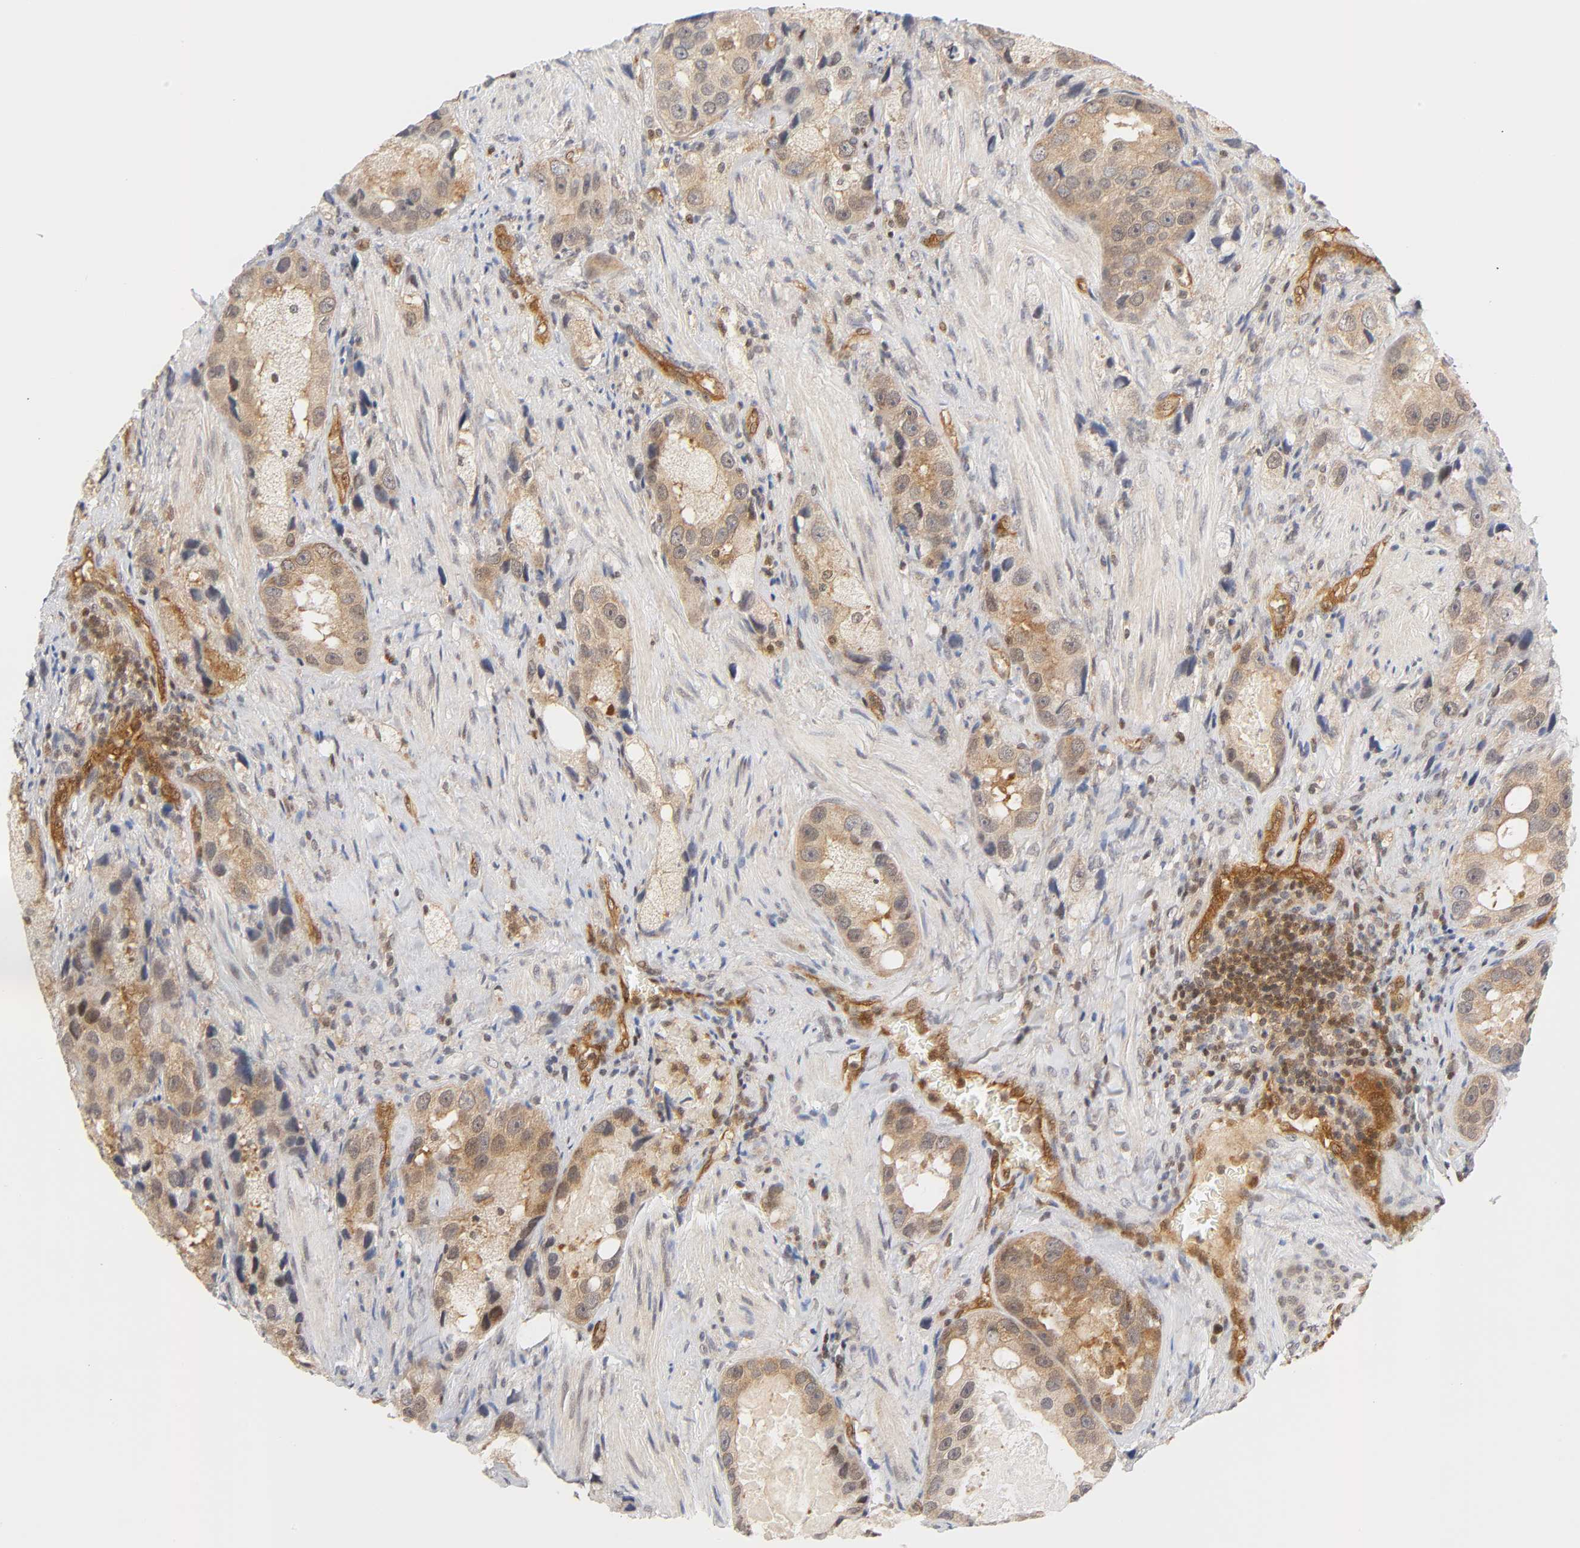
{"staining": {"intensity": "weak", "quantity": ">75%", "location": "cytoplasmic/membranous,nuclear"}, "tissue": "prostate cancer", "cell_type": "Tumor cells", "image_type": "cancer", "snomed": [{"axis": "morphology", "description": "Adenocarcinoma, High grade"}, {"axis": "topography", "description": "Prostate"}], "caption": "Immunohistochemical staining of human prostate high-grade adenocarcinoma displays low levels of weak cytoplasmic/membranous and nuclear protein staining in about >75% of tumor cells. The staining was performed using DAB to visualize the protein expression in brown, while the nuclei were stained in blue with hematoxylin (Magnification: 20x).", "gene": "CDC37", "patient": {"sex": "male", "age": 63}}